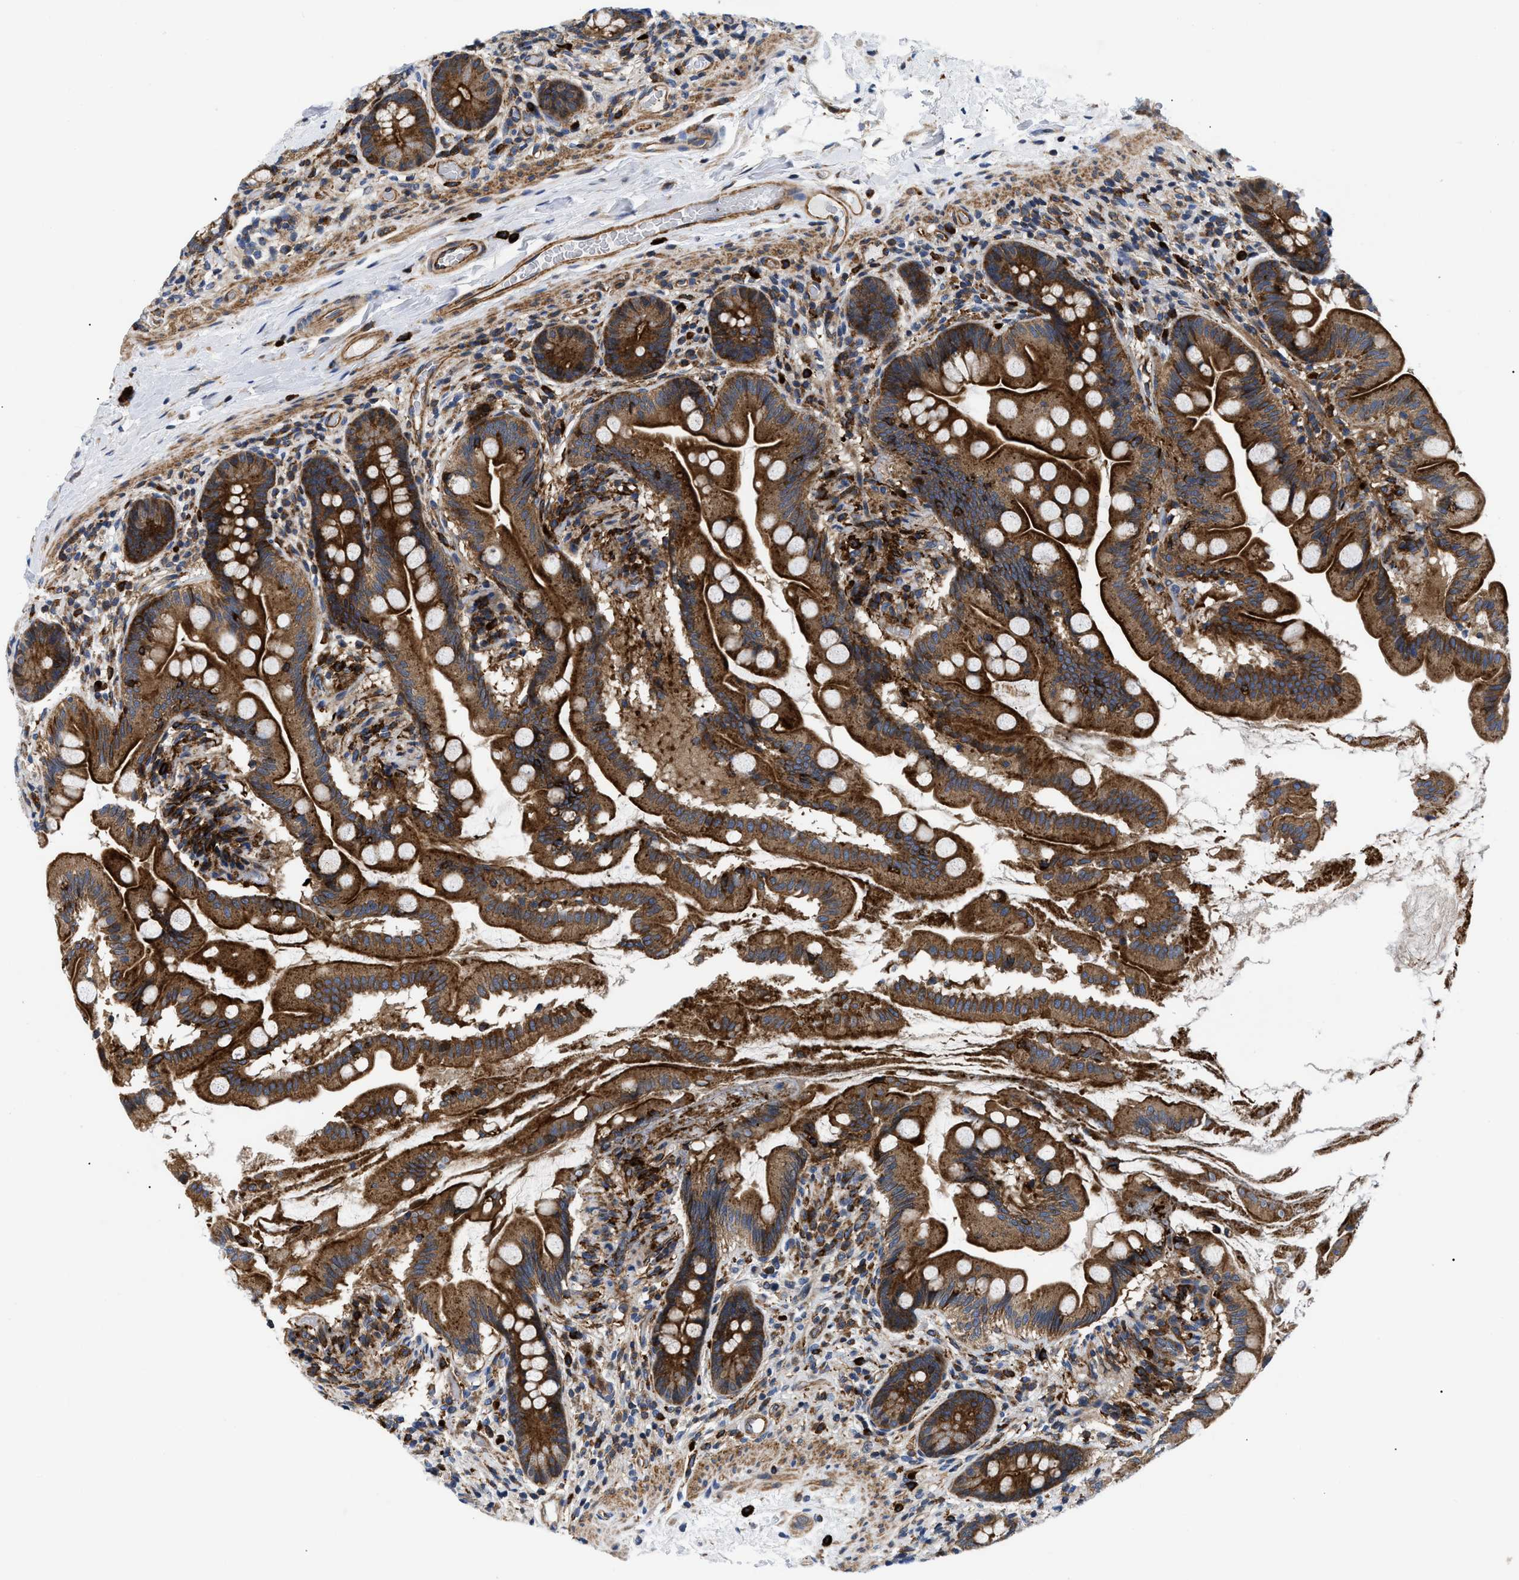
{"staining": {"intensity": "strong", "quantity": ">75%", "location": "cytoplasmic/membranous"}, "tissue": "small intestine", "cell_type": "Glandular cells", "image_type": "normal", "snomed": [{"axis": "morphology", "description": "Normal tissue, NOS"}, {"axis": "topography", "description": "Small intestine"}], "caption": "A photomicrograph of human small intestine stained for a protein reveals strong cytoplasmic/membranous brown staining in glandular cells.", "gene": "SPAST", "patient": {"sex": "female", "age": 56}}